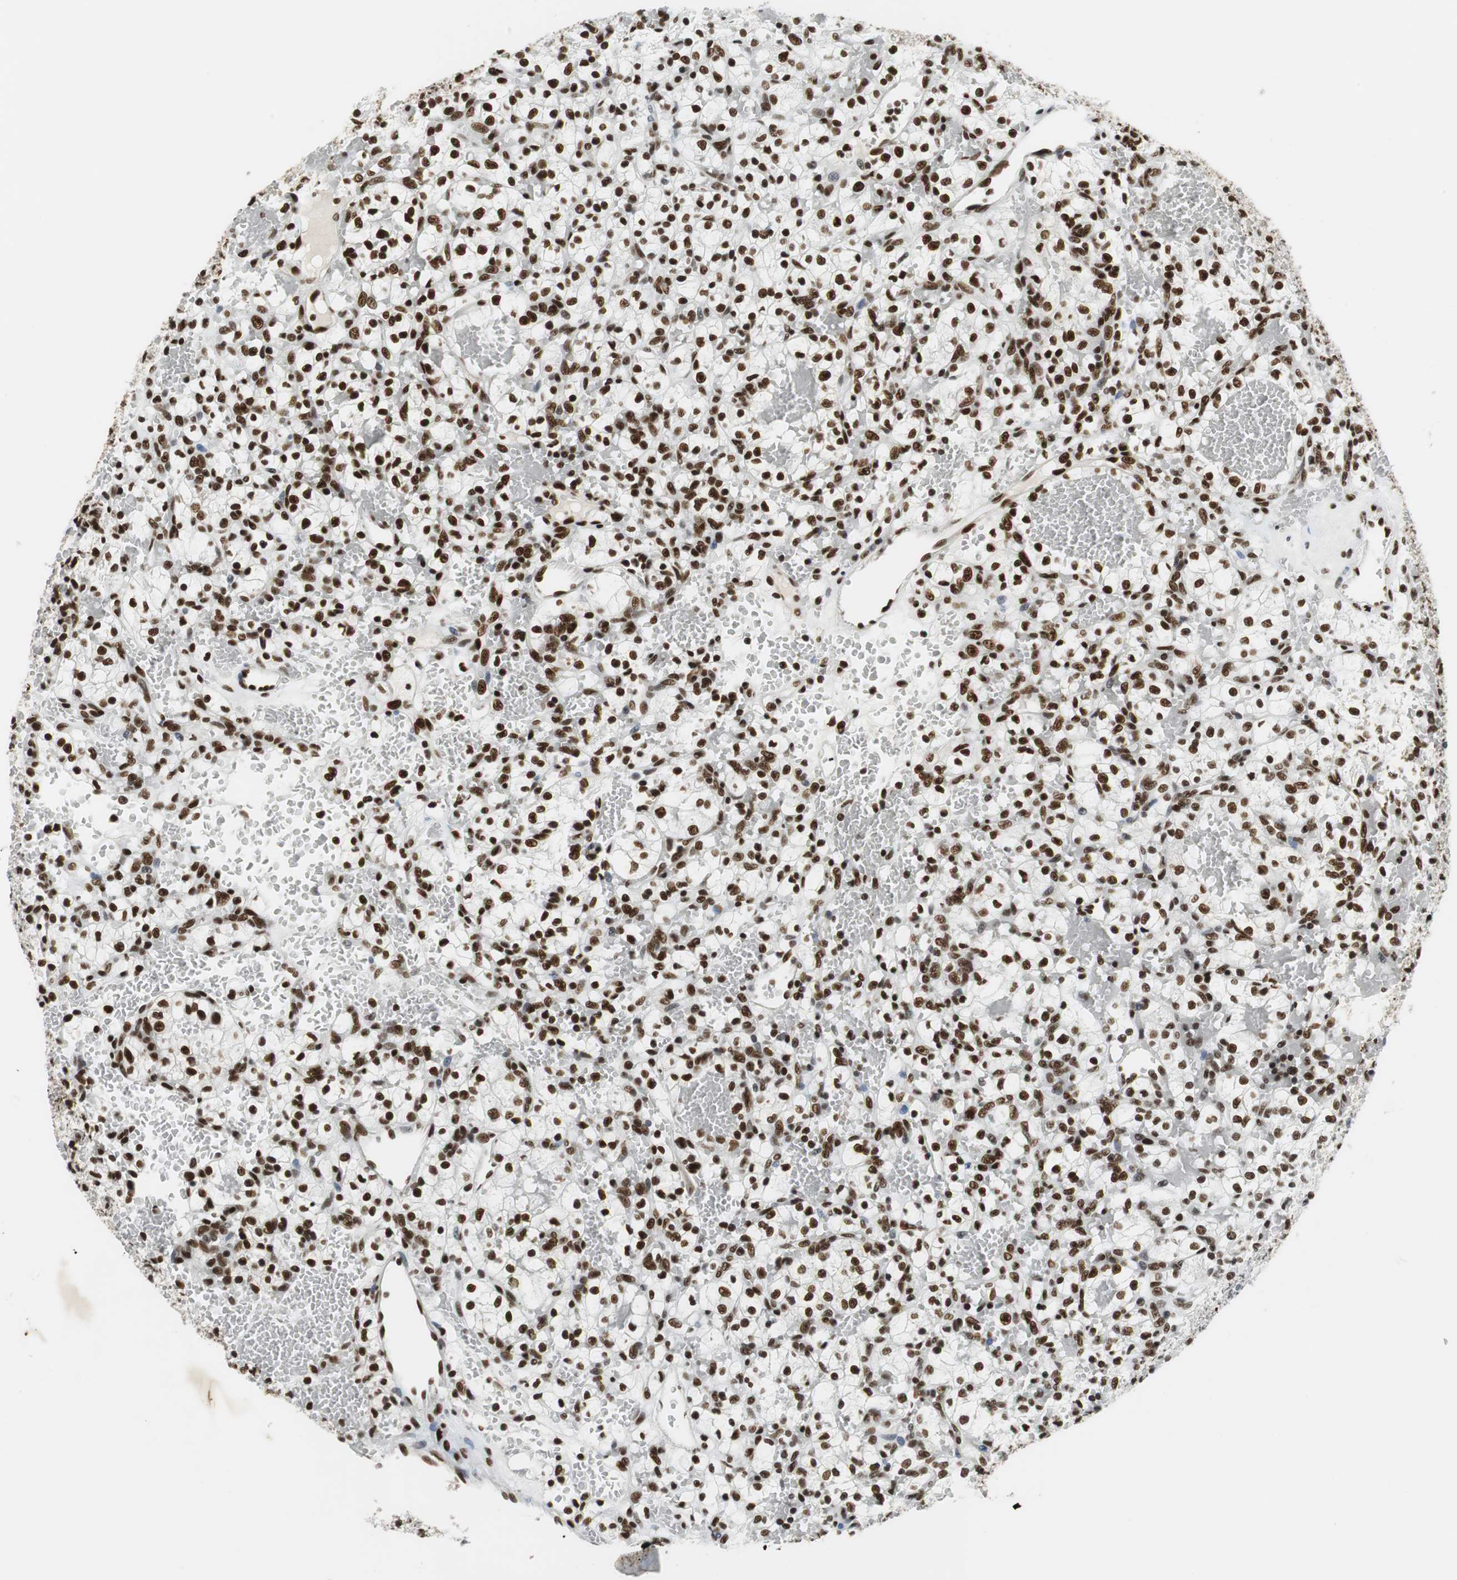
{"staining": {"intensity": "strong", "quantity": ">75%", "location": "nuclear"}, "tissue": "renal cancer", "cell_type": "Tumor cells", "image_type": "cancer", "snomed": [{"axis": "morphology", "description": "Adenocarcinoma, NOS"}, {"axis": "topography", "description": "Kidney"}], "caption": "Strong nuclear positivity is identified in approximately >75% of tumor cells in renal cancer (adenocarcinoma).", "gene": "PRKDC", "patient": {"sex": "female", "age": 60}}